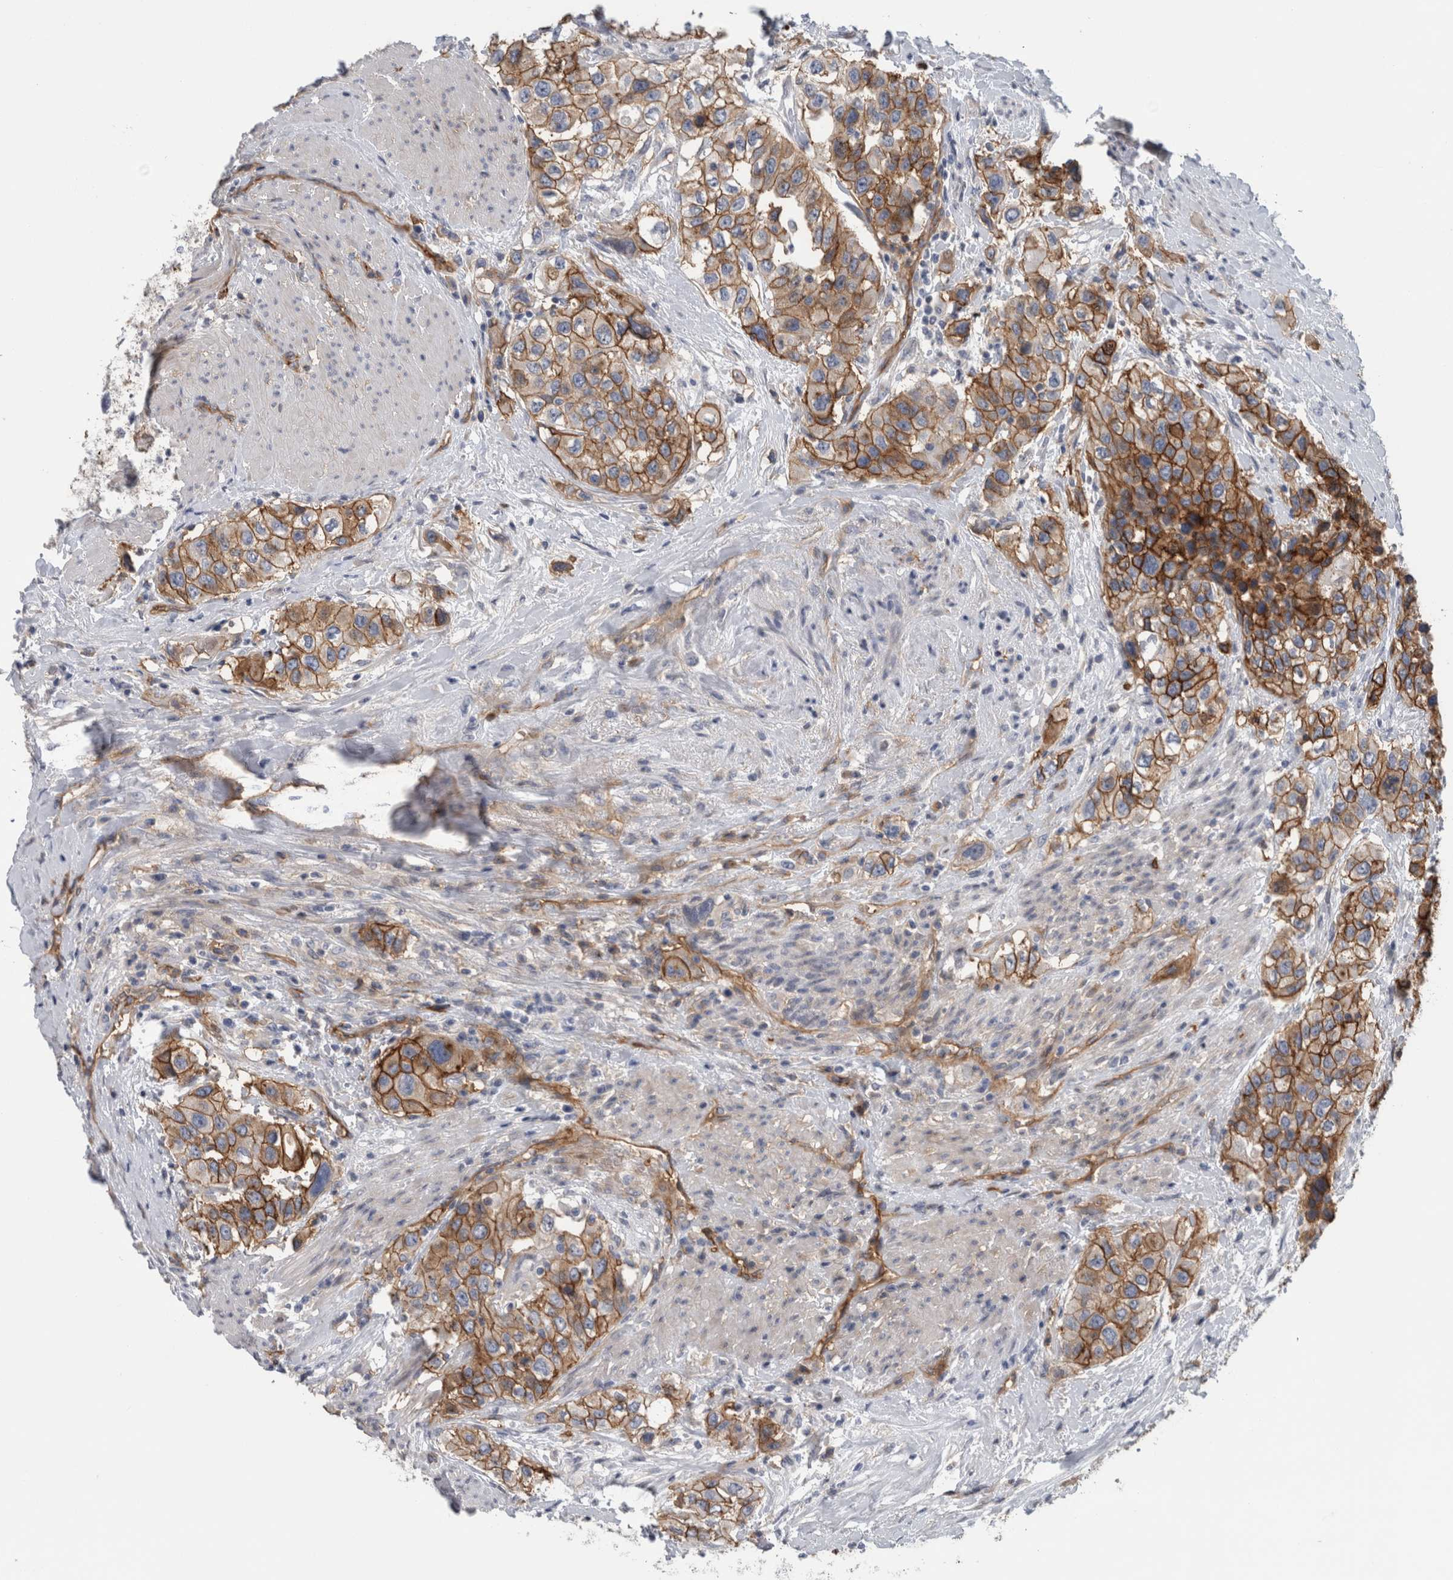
{"staining": {"intensity": "strong", "quantity": ">75%", "location": "cytoplasmic/membranous"}, "tissue": "urothelial cancer", "cell_type": "Tumor cells", "image_type": "cancer", "snomed": [{"axis": "morphology", "description": "Urothelial carcinoma, High grade"}, {"axis": "topography", "description": "Urinary bladder"}], "caption": "The immunohistochemical stain shows strong cytoplasmic/membranous positivity in tumor cells of urothelial carcinoma (high-grade) tissue.", "gene": "CD59", "patient": {"sex": "female", "age": 80}}